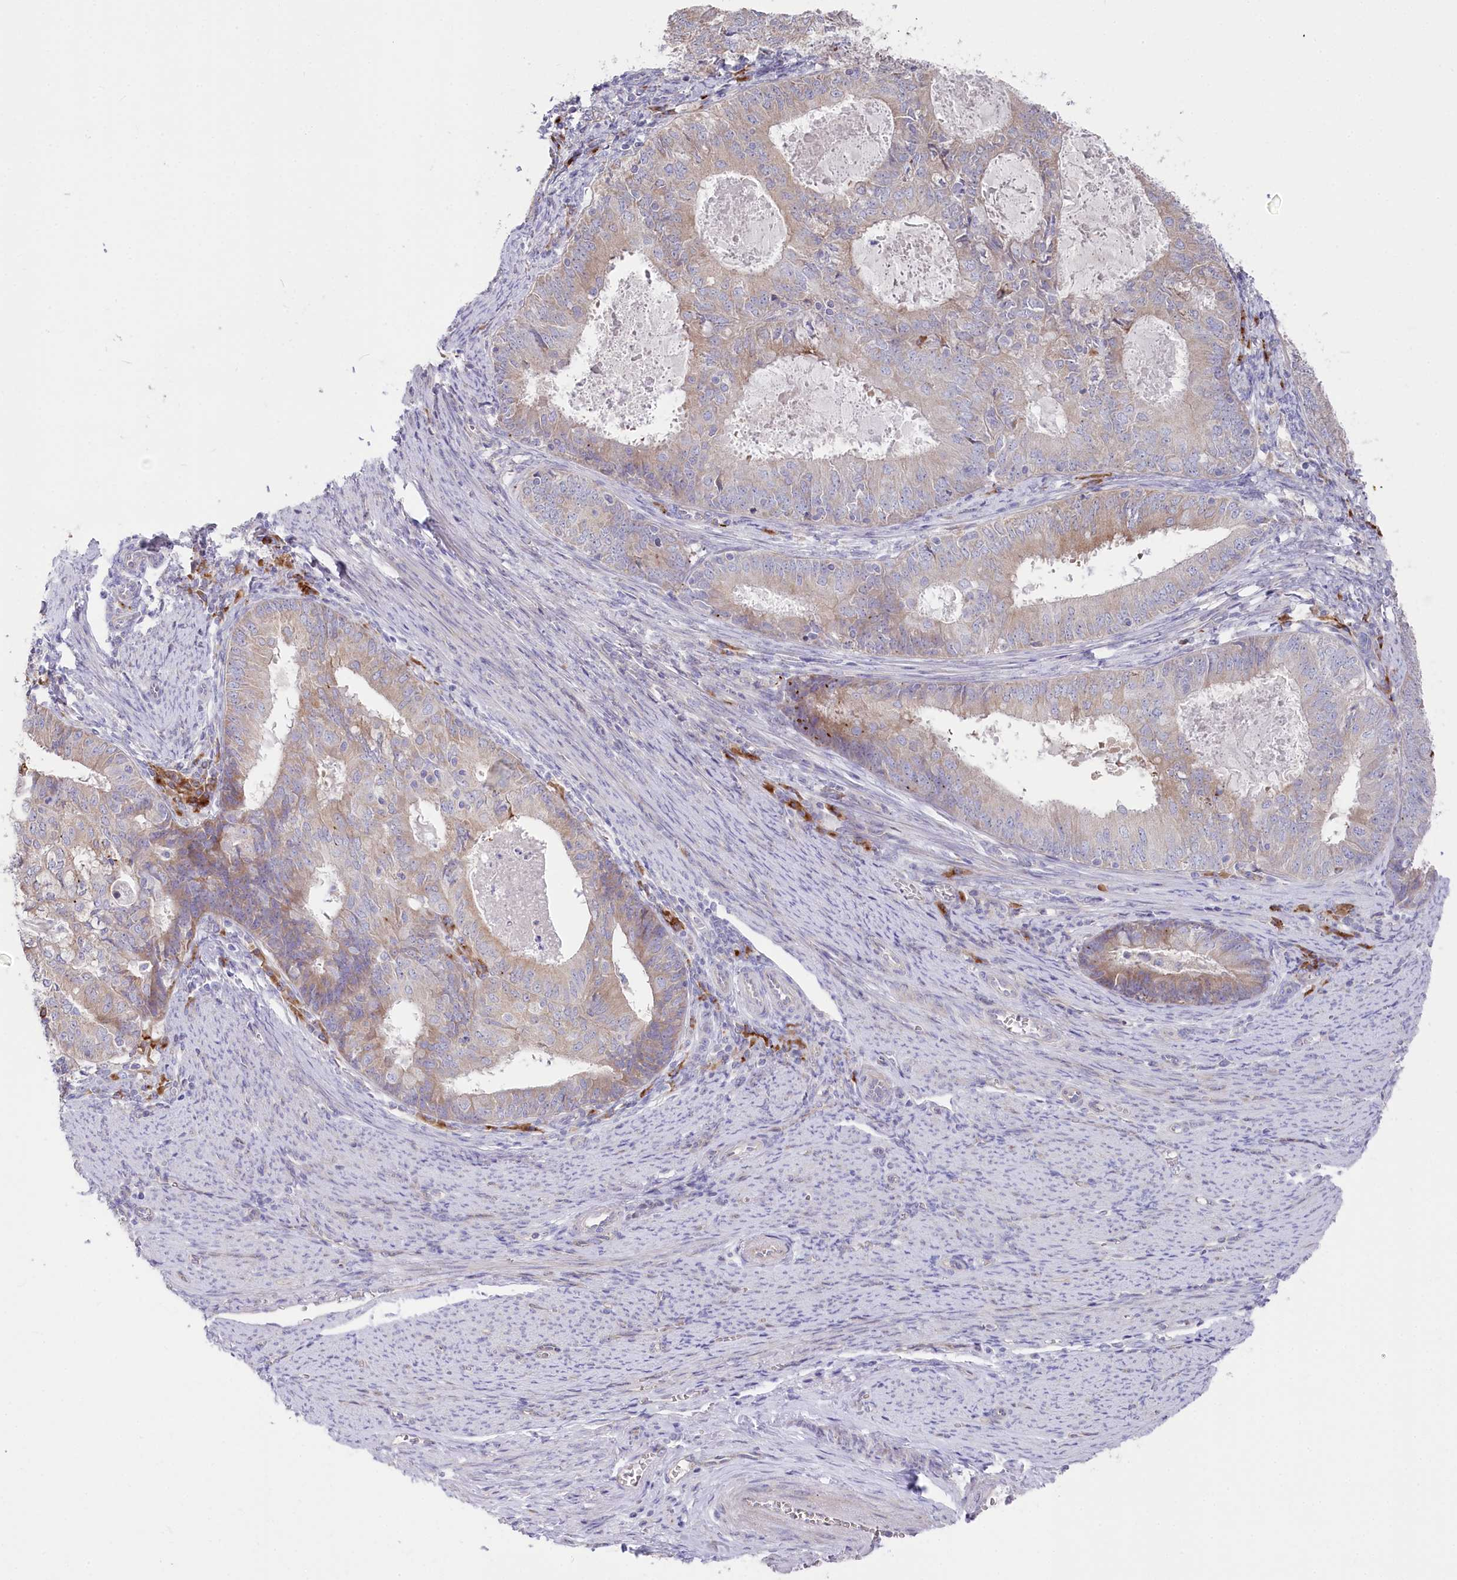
{"staining": {"intensity": "weak", "quantity": "25%-75%", "location": "cytoplasmic/membranous"}, "tissue": "endometrial cancer", "cell_type": "Tumor cells", "image_type": "cancer", "snomed": [{"axis": "morphology", "description": "Adenocarcinoma, NOS"}, {"axis": "topography", "description": "Endometrium"}], "caption": "Tumor cells show weak cytoplasmic/membranous expression in about 25%-75% of cells in endometrial adenocarcinoma. The protein is stained brown, and the nuclei are stained in blue (DAB (3,3'-diaminobenzidine) IHC with brightfield microscopy, high magnification).", "gene": "POGLUT1", "patient": {"sex": "female", "age": 57}}